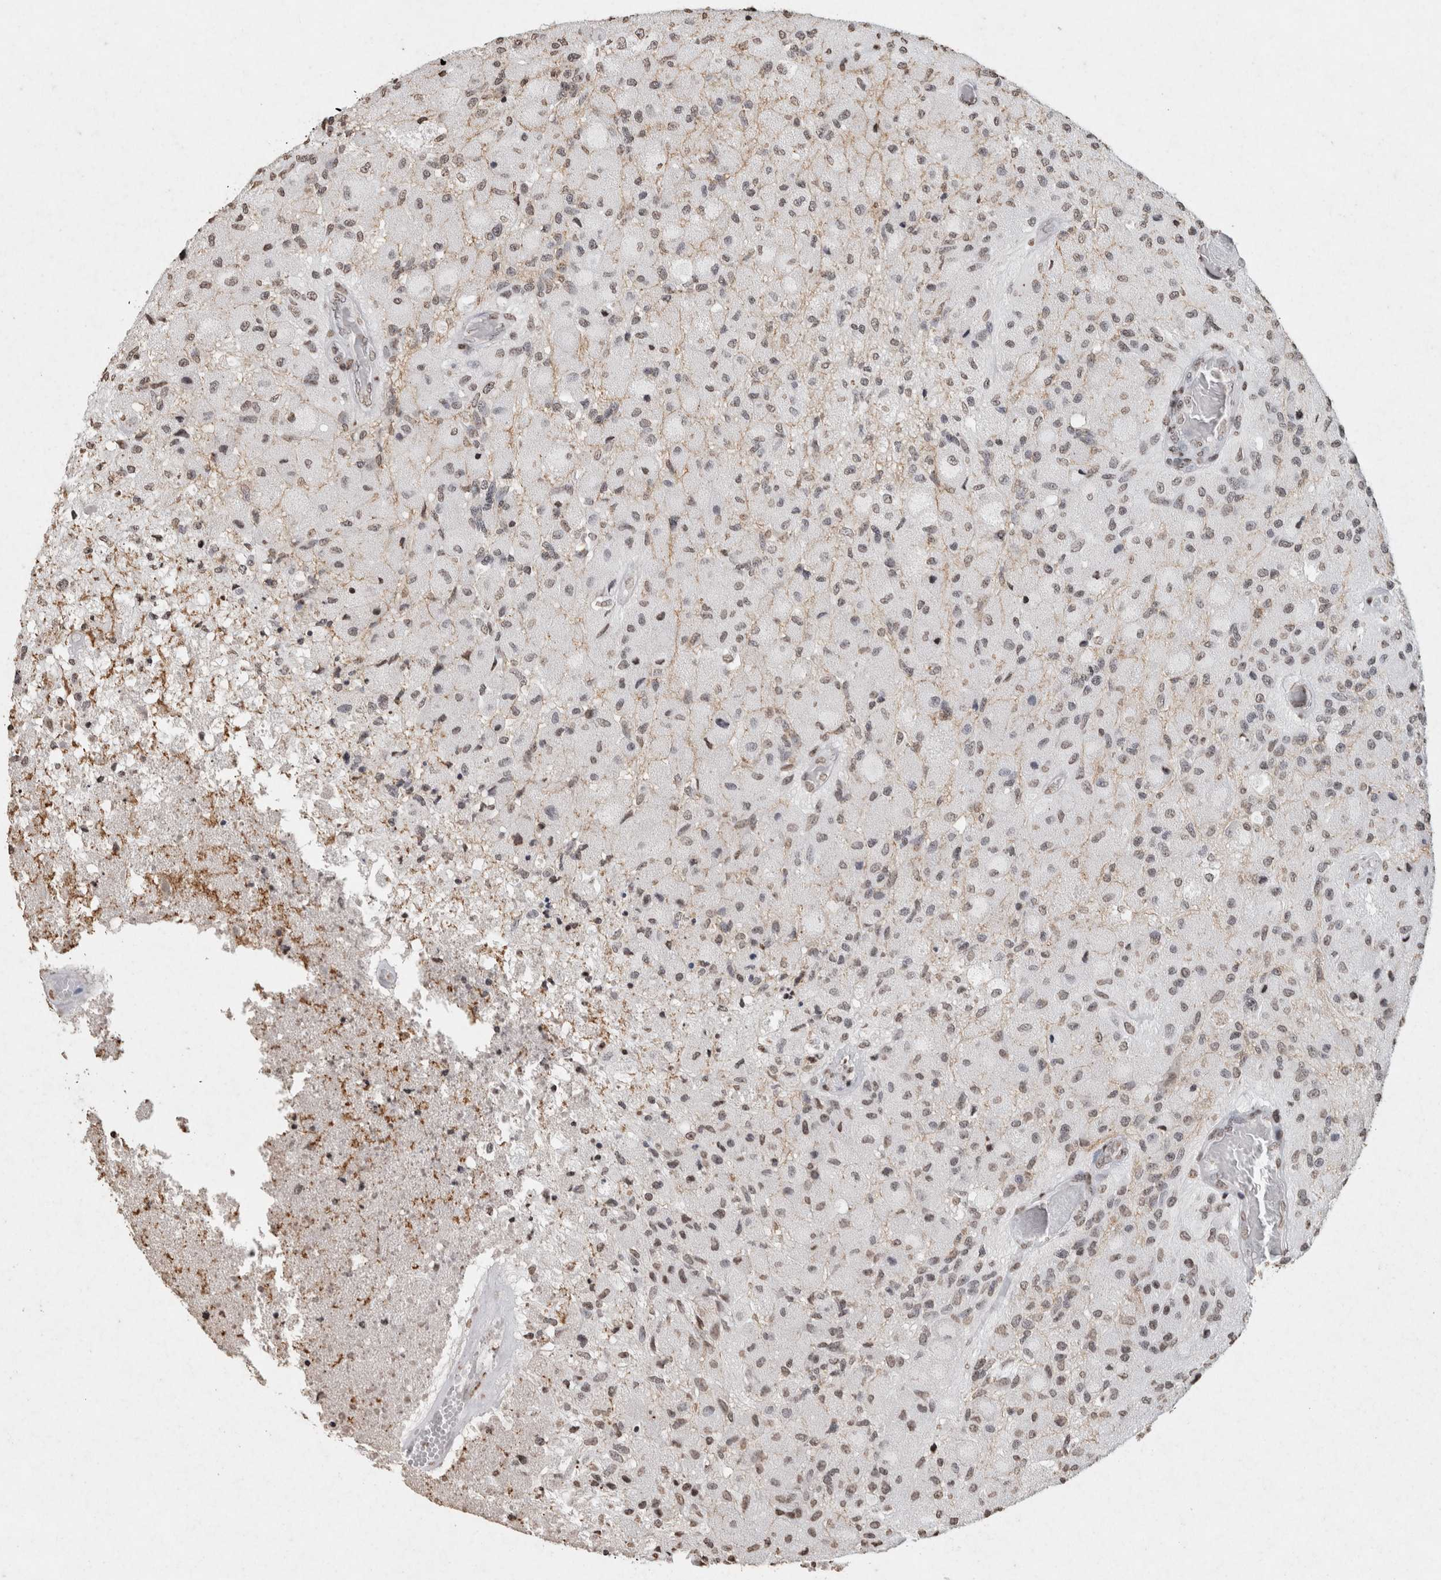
{"staining": {"intensity": "weak", "quantity": ">75%", "location": "nuclear"}, "tissue": "glioma", "cell_type": "Tumor cells", "image_type": "cancer", "snomed": [{"axis": "morphology", "description": "Normal tissue, NOS"}, {"axis": "morphology", "description": "Glioma, malignant, High grade"}, {"axis": "topography", "description": "Cerebral cortex"}], "caption": "This is a micrograph of immunohistochemistry (IHC) staining of malignant high-grade glioma, which shows weak positivity in the nuclear of tumor cells.", "gene": "CNTN1", "patient": {"sex": "male", "age": 77}}